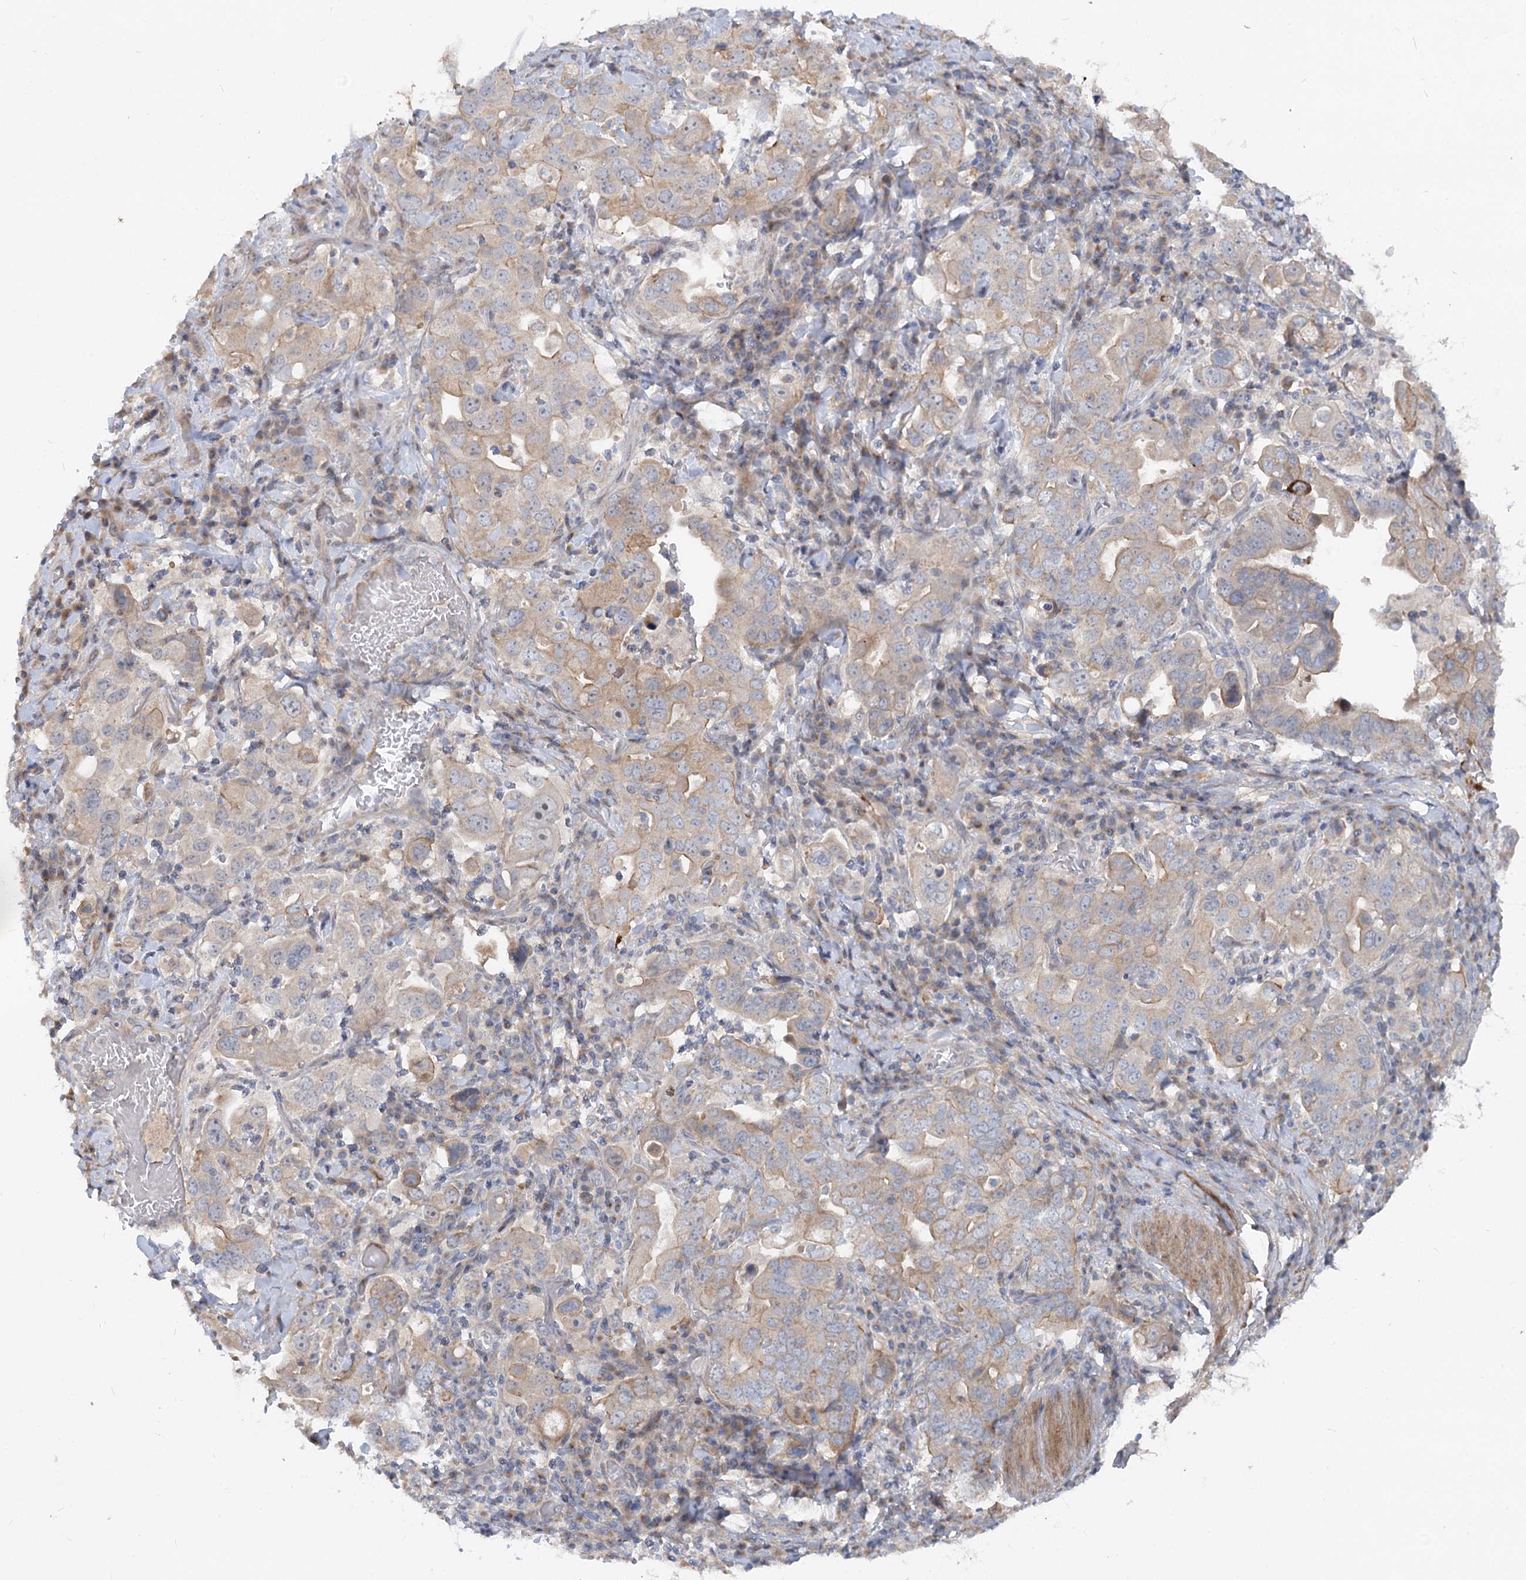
{"staining": {"intensity": "weak", "quantity": "25%-75%", "location": "cytoplasmic/membranous"}, "tissue": "stomach cancer", "cell_type": "Tumor cells", "image_type": "cancer", "snomed": [{"axis": "morphology", "description": "Adenocarcinoma, NOS"}, {"axis": "topography", "description": "Stomach, upper"}], "caption": "This is an image of immunohistochemistry (IHC) staining of stomach cancer (adenocarcinoma), which shows weak positivity in the cytoplasmic/membranous of tumor cells.", "gene": "FGF19", "patient": {"sex": "male", "age": 62}}